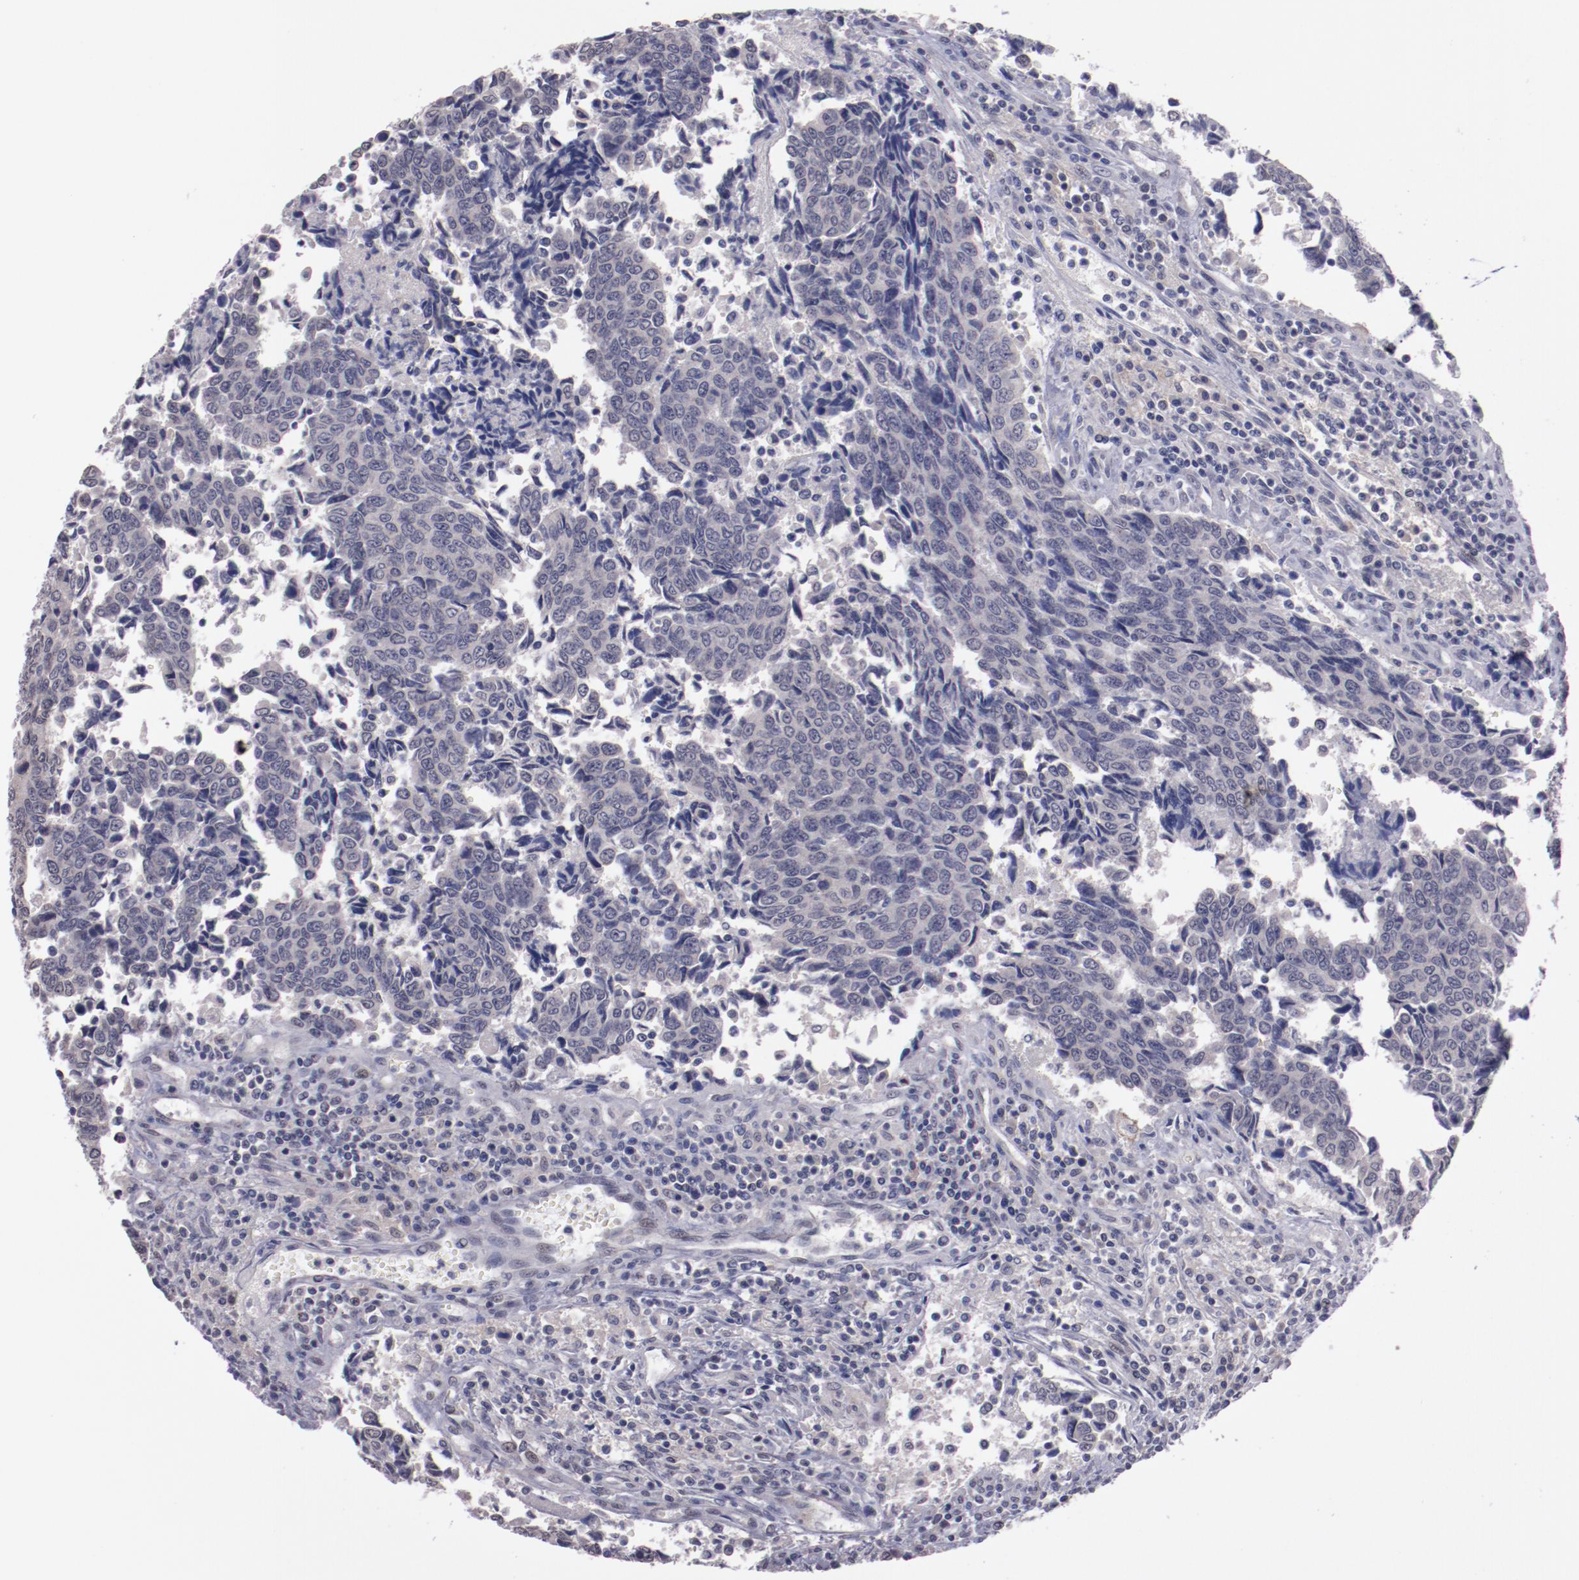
{"staining": {"intensity": "negative", "quantity": "none", "location": "none"}, "tissue": "urothelial cancer", "cell_type": "Tumor cells", "image_type": "cancer", "snomed": [{"axis": "morphology", "description": "Urothelial carcinoma, High grade"}, {"axis": "topography", "description": "Urinary bladder"}], "caption": "Immunohistochemical staining of human high-grade urothelial carcinoma displays no significant staining in tumor cells. (IHC, brightfield microscopy, high magnification).", "gene": "NRXN3", "patient": {"sex": "male", "age": 86}}